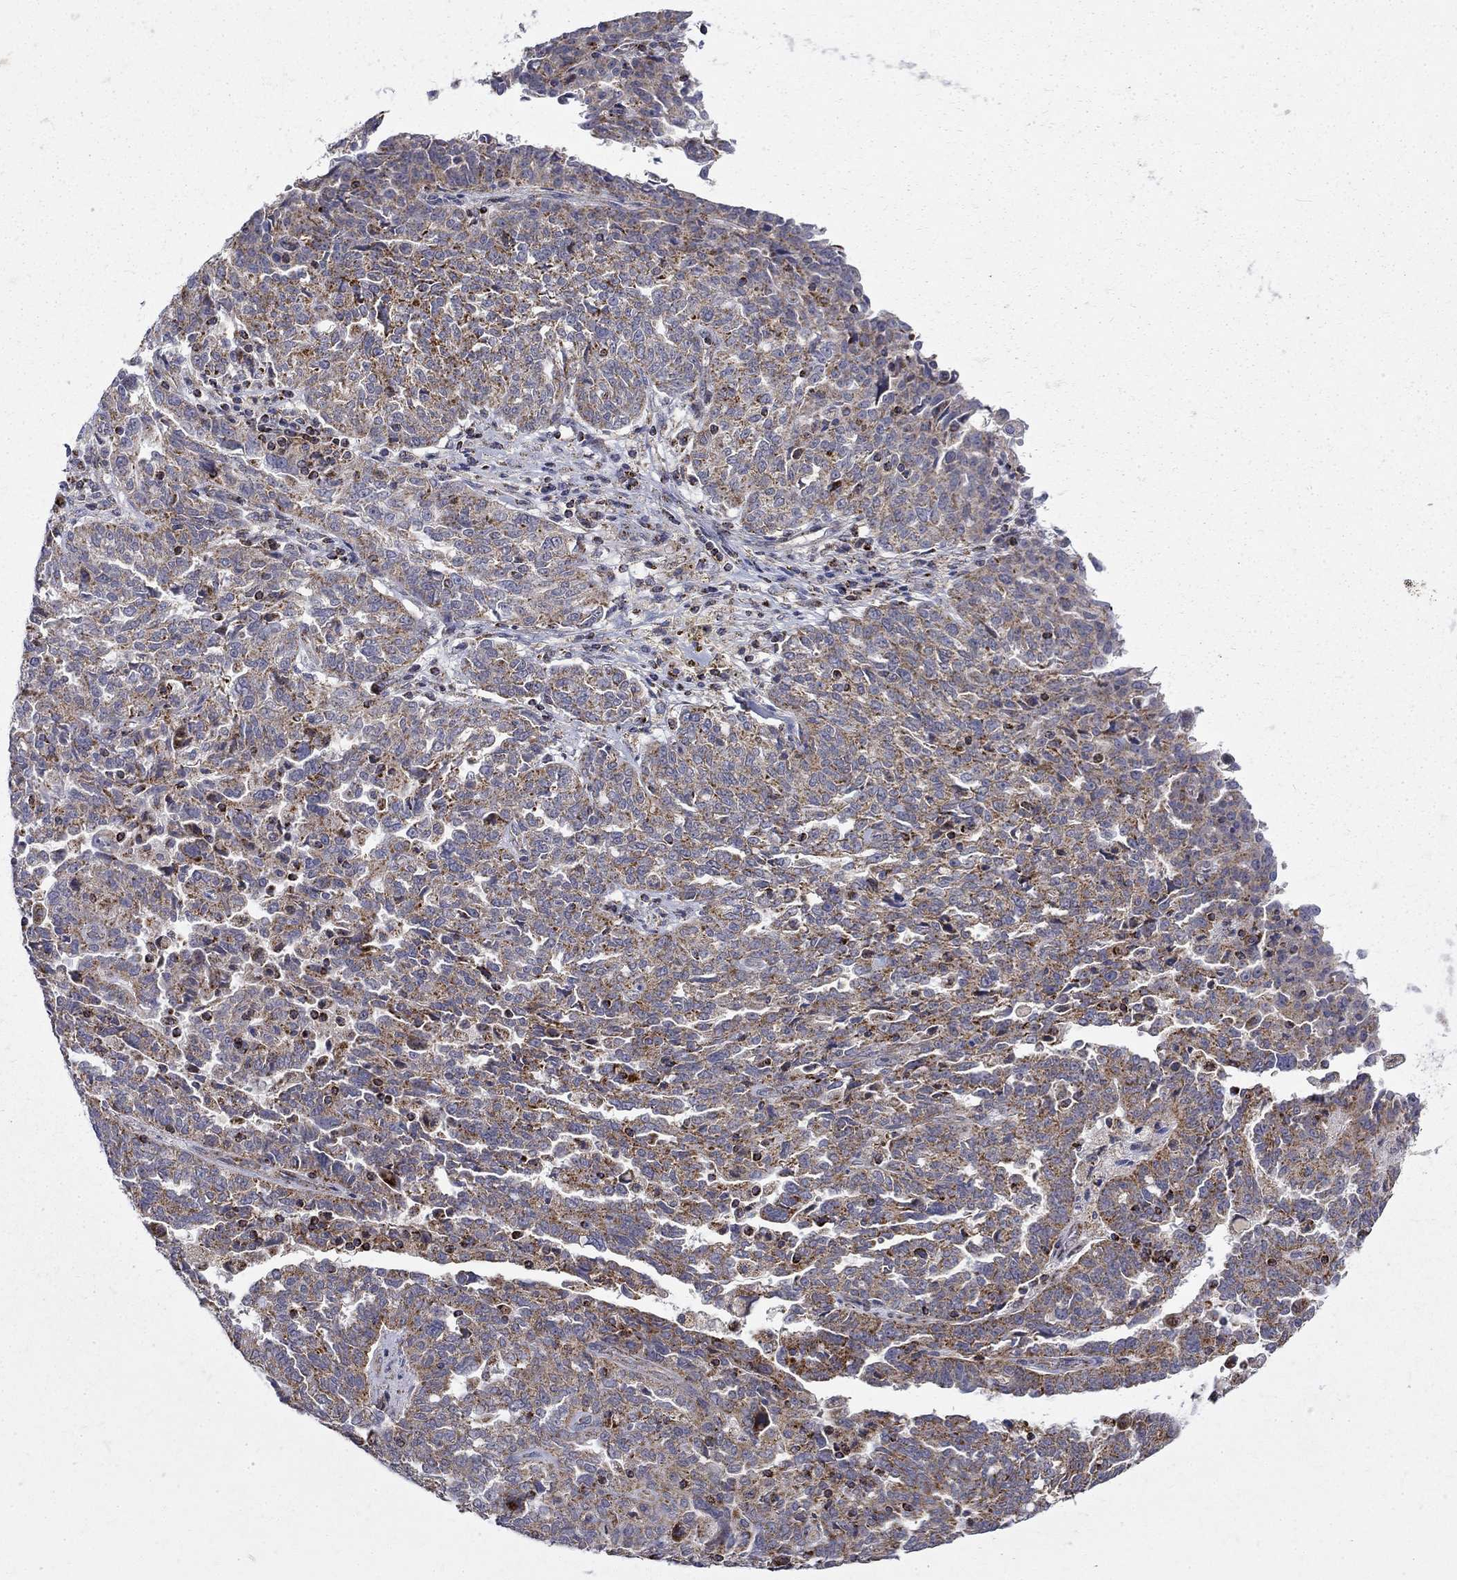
{"staining": {"intensity": "moderate", "quantity": "<25%", "location": "cytoplasmic/membranous"}, "tissue": "ovarian cancer", "cell_type": "Tumor cells", "image_type": "cancer", "snomed": [{"axis": "morphology", "description": "Cystadenocarcinoma, serous, NOS"}, {"axis": "topography", "description": "Ovary"}], "caption": "A histopathology image of human ovarian cancer stained for a protein displays moderate cytoplasmic/membranous brown staining in tumor cells.", "gene": "PCBP3", "patient": {"sex": "female", "age": 67}}